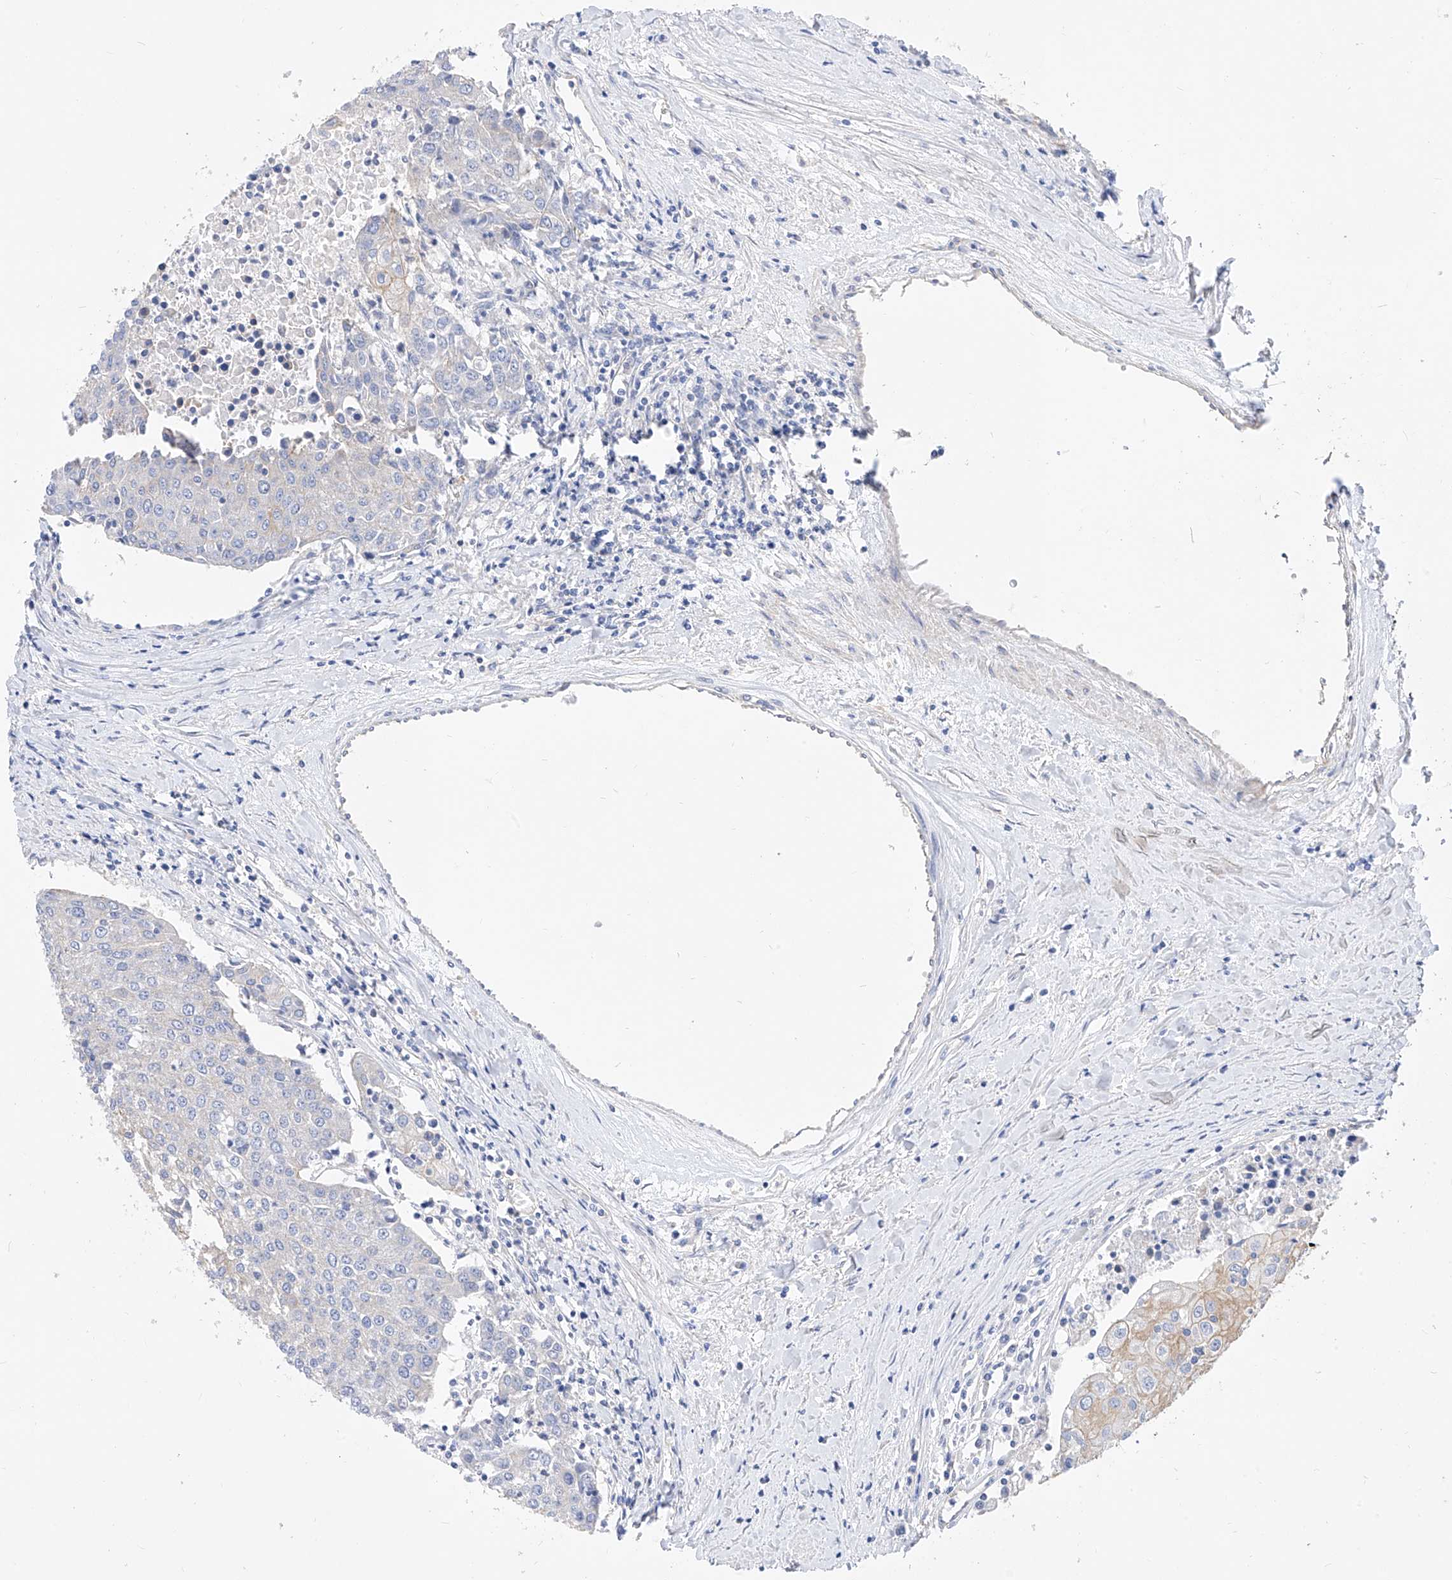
{"staining": {"intensity": "weak", "quantity": "<25%", "location": "cytoplasmic/membranous"}, "tissue": "urothelial cancer", "cell_type": "Tumor cells", "image_type": "cancer", "snomed": [{"axis": "morphology", "description": "Urothelial carcinoma, High grade"}, {"axis": "topography", "description": "Urinary bladder"}], "caption": "Immunohistochemical staining of urothelial carcinoma (high-grade) shows no significant positivity in tumor cells.", "gene": "SCGB2A1", "patient": {"sex": "female", "age": 85}}